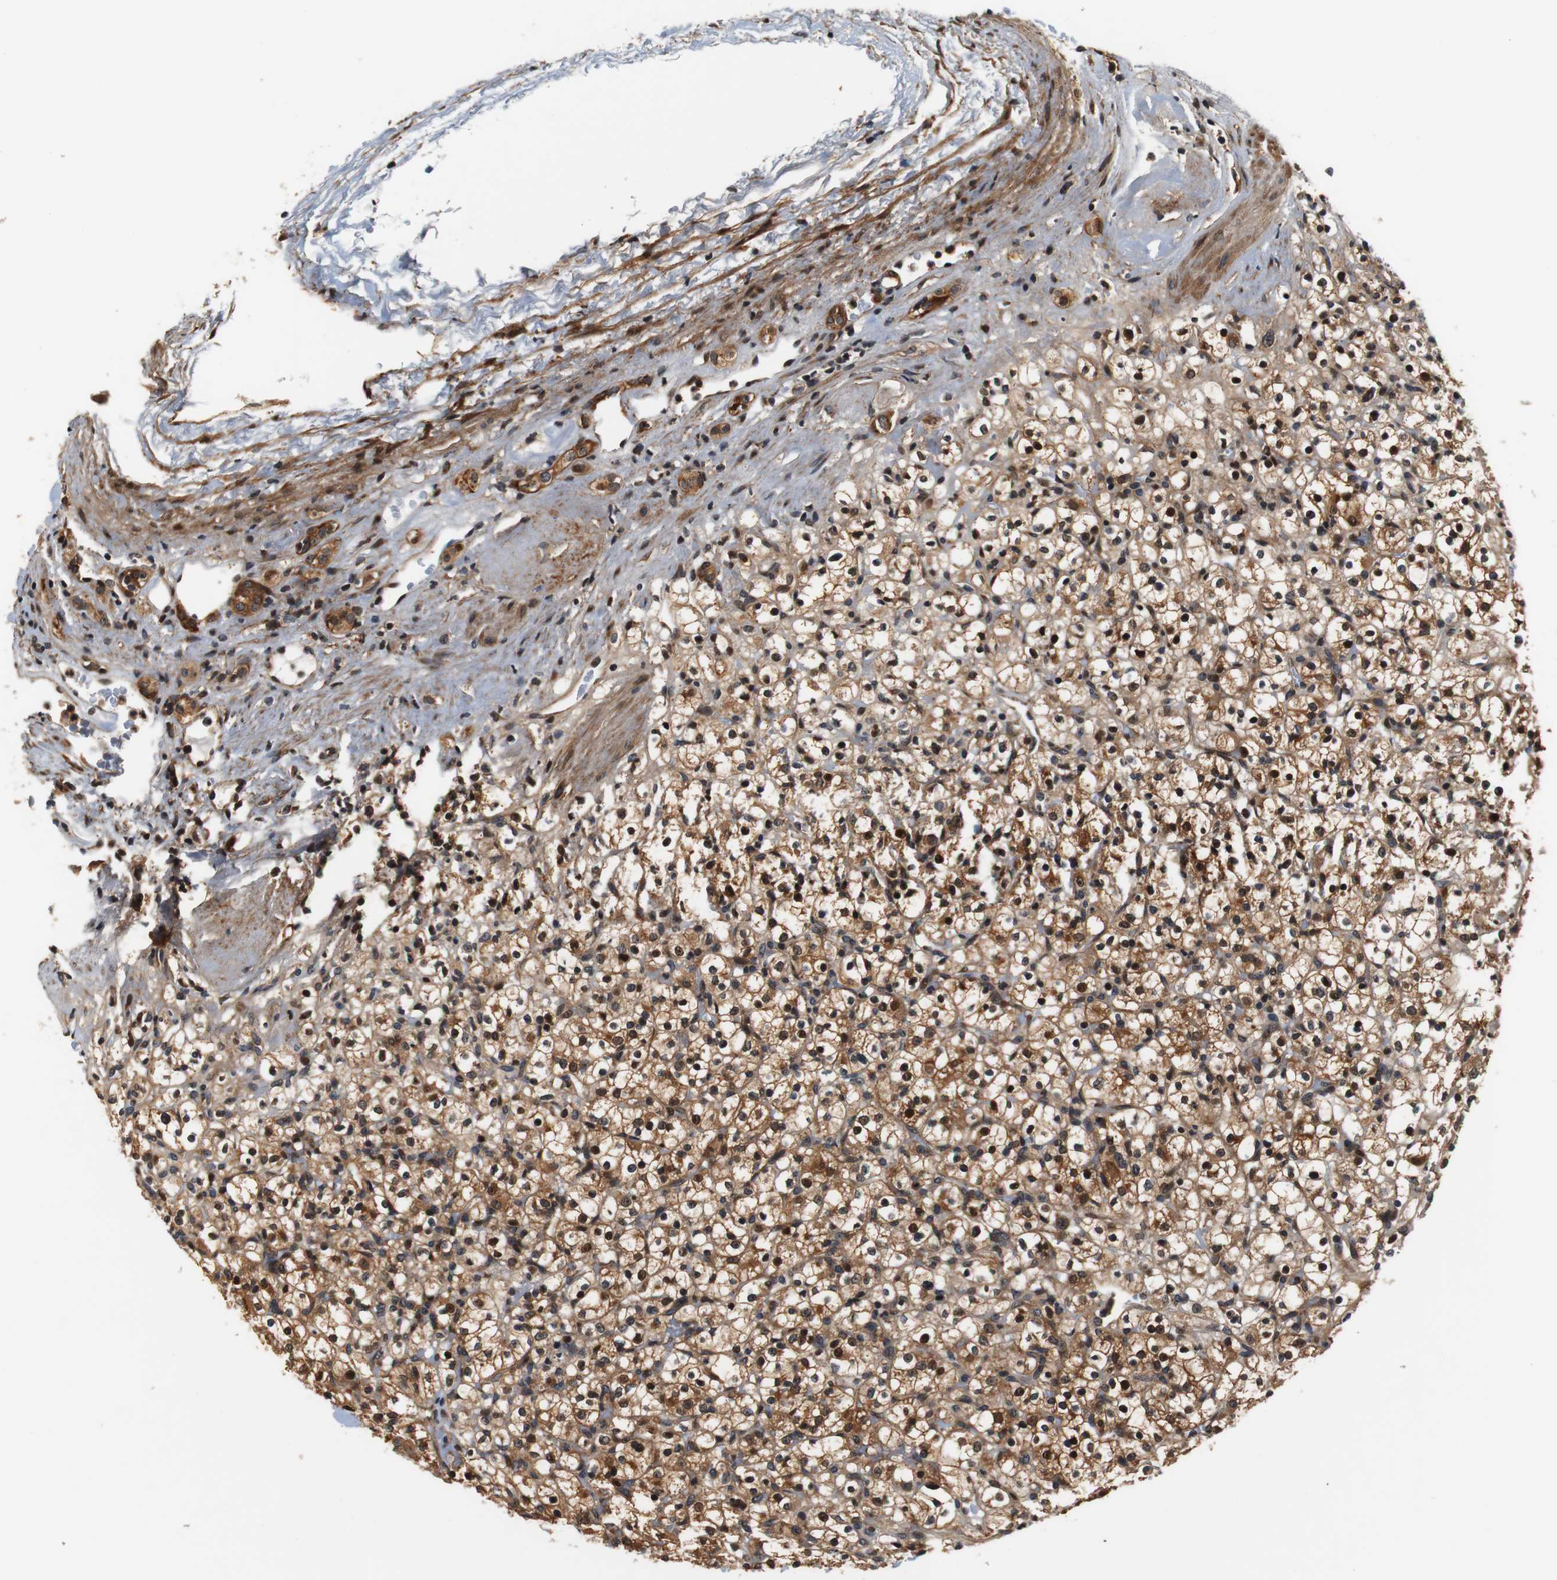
{"staining": {"intensity": "moderate", "quantity": ">75%", "location": "cytoplasmic/membranous,nuclear"}, "tissue": "renal cancer", "cell_type": "Tumor cells", "image_type": "cancer", "snomed": [{"axis": "morphology", "description": "Normal tissue, NOS"}, {"axis": "morphology", "description": "Adenocarcinoma, NOS"}, {"axis": "topography", "description": "Kidney"}], "caption": "Protein staining of renal cancer tissue reveals moderate cytoplasmic/membranous and nuclear staining in approximately >75% of tumor cells. (Stains: DAB in brown, nuclei in blue, Microscopy: brightfield microscopy at high magnification).", "gene": "LRP4", "patient": {"sex": "female", "age": 72}}